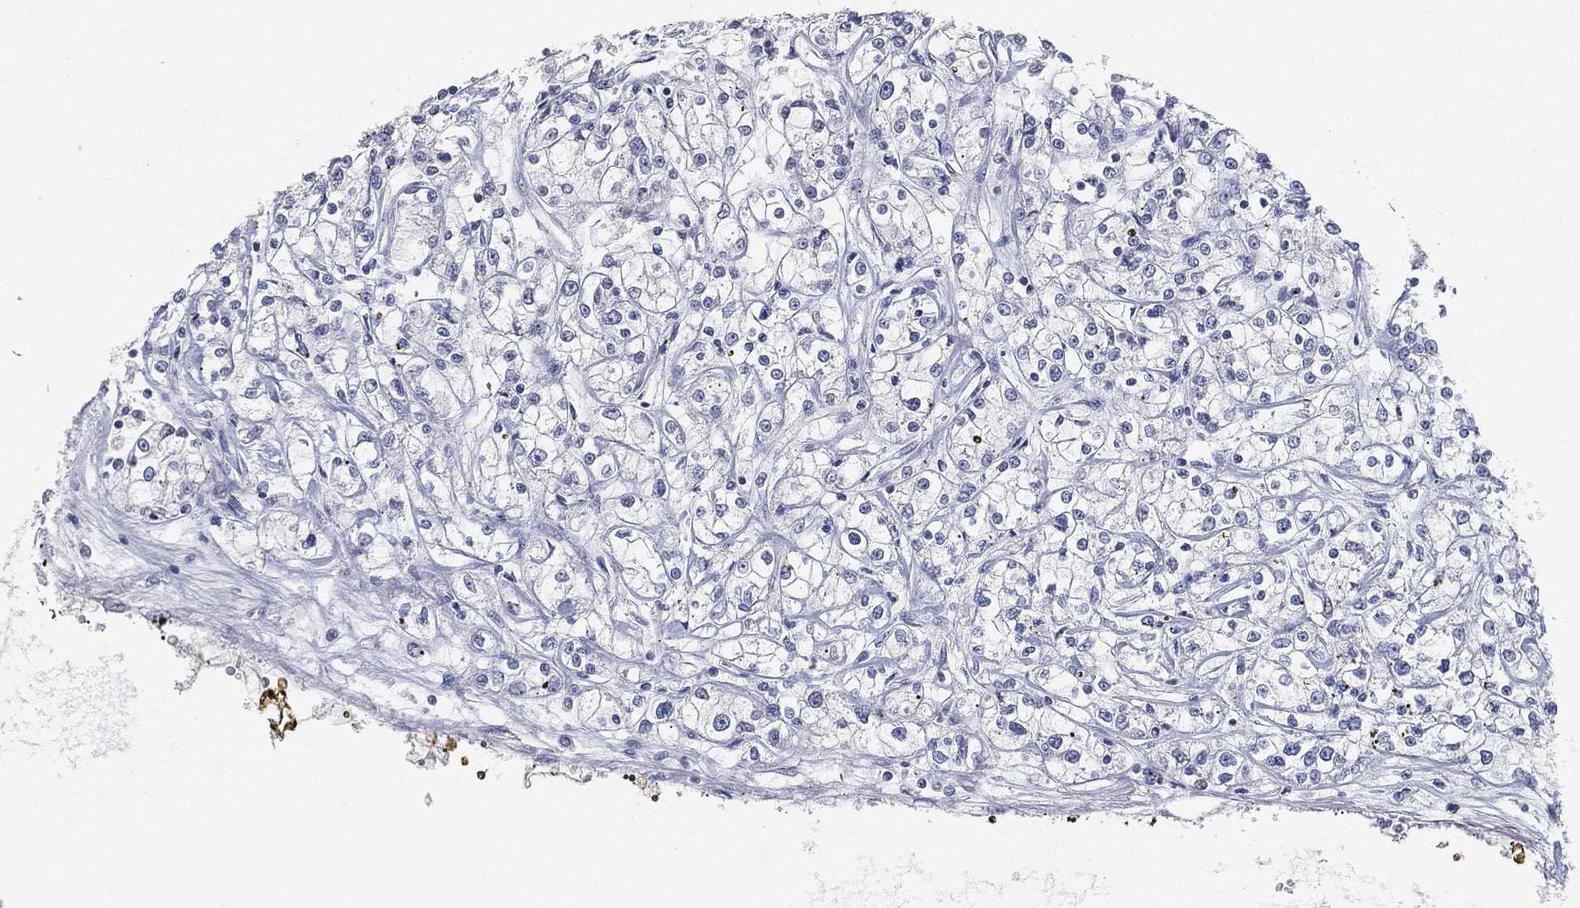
{"staining": {"intensity": "negative", "quantity": "none", "location": "none"}, "tissue": "renal cancer", "cell_type": "Tumor cells", "image_type": "cancer", "snomed": [{"axis": "morphology", "description": "Adenocarcinoma, NOS"}, {"axis": "topography", "description": "Kidney"}], "caption": "Immunohistochemistry of human adenocarcinoma (renal) demonstrates no positivity in tumor cells.", "gene": "TICAM1", "patient": {"sex": "female", "age": 59}}